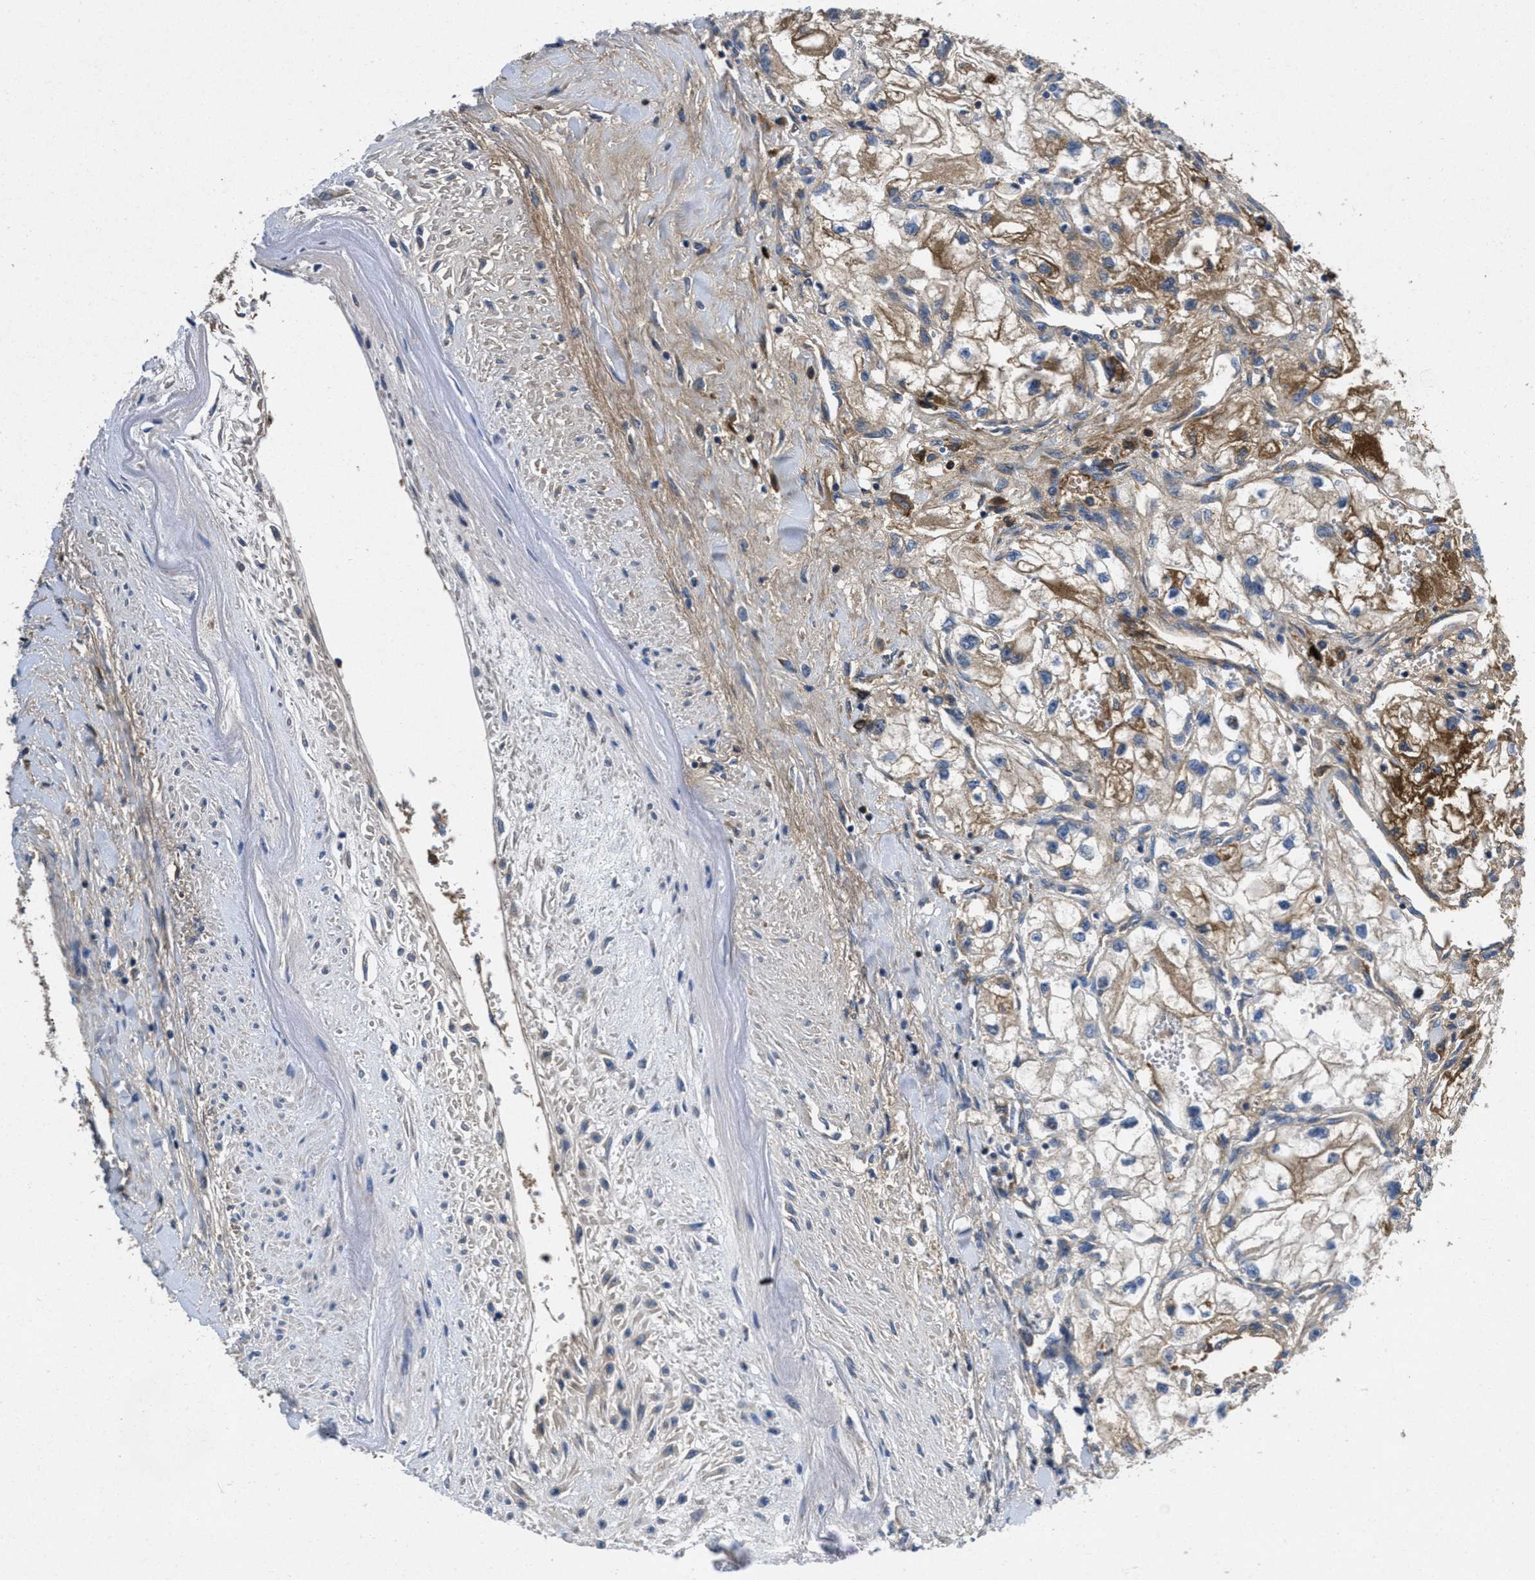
{"staining": {"intensity": "moderate", "quantity": "25%-75%", "location": "cytoplasmic/membranous"}, "tissue": "renal cancer", "cell_type": "Tumor cells", "image_type": "cancer", "snomed": [{"axis": "morphology", "description": "Adenocarcinoma, NOS"}, {"axis": "topography", "description": "Kidney"}], "caption": "IHC photomicrograph of neoplastic tissue: human renal adenocarcinoma stained using immunohistochemistry displays medium levels of moderate protein expression localized specifically in the cytoplasmic/membranous of tumor cells, appearing as a cytoplasmic/membranous brown color.", "gene": "GALK1", "patient": {"sex": "female", "age": 70}}